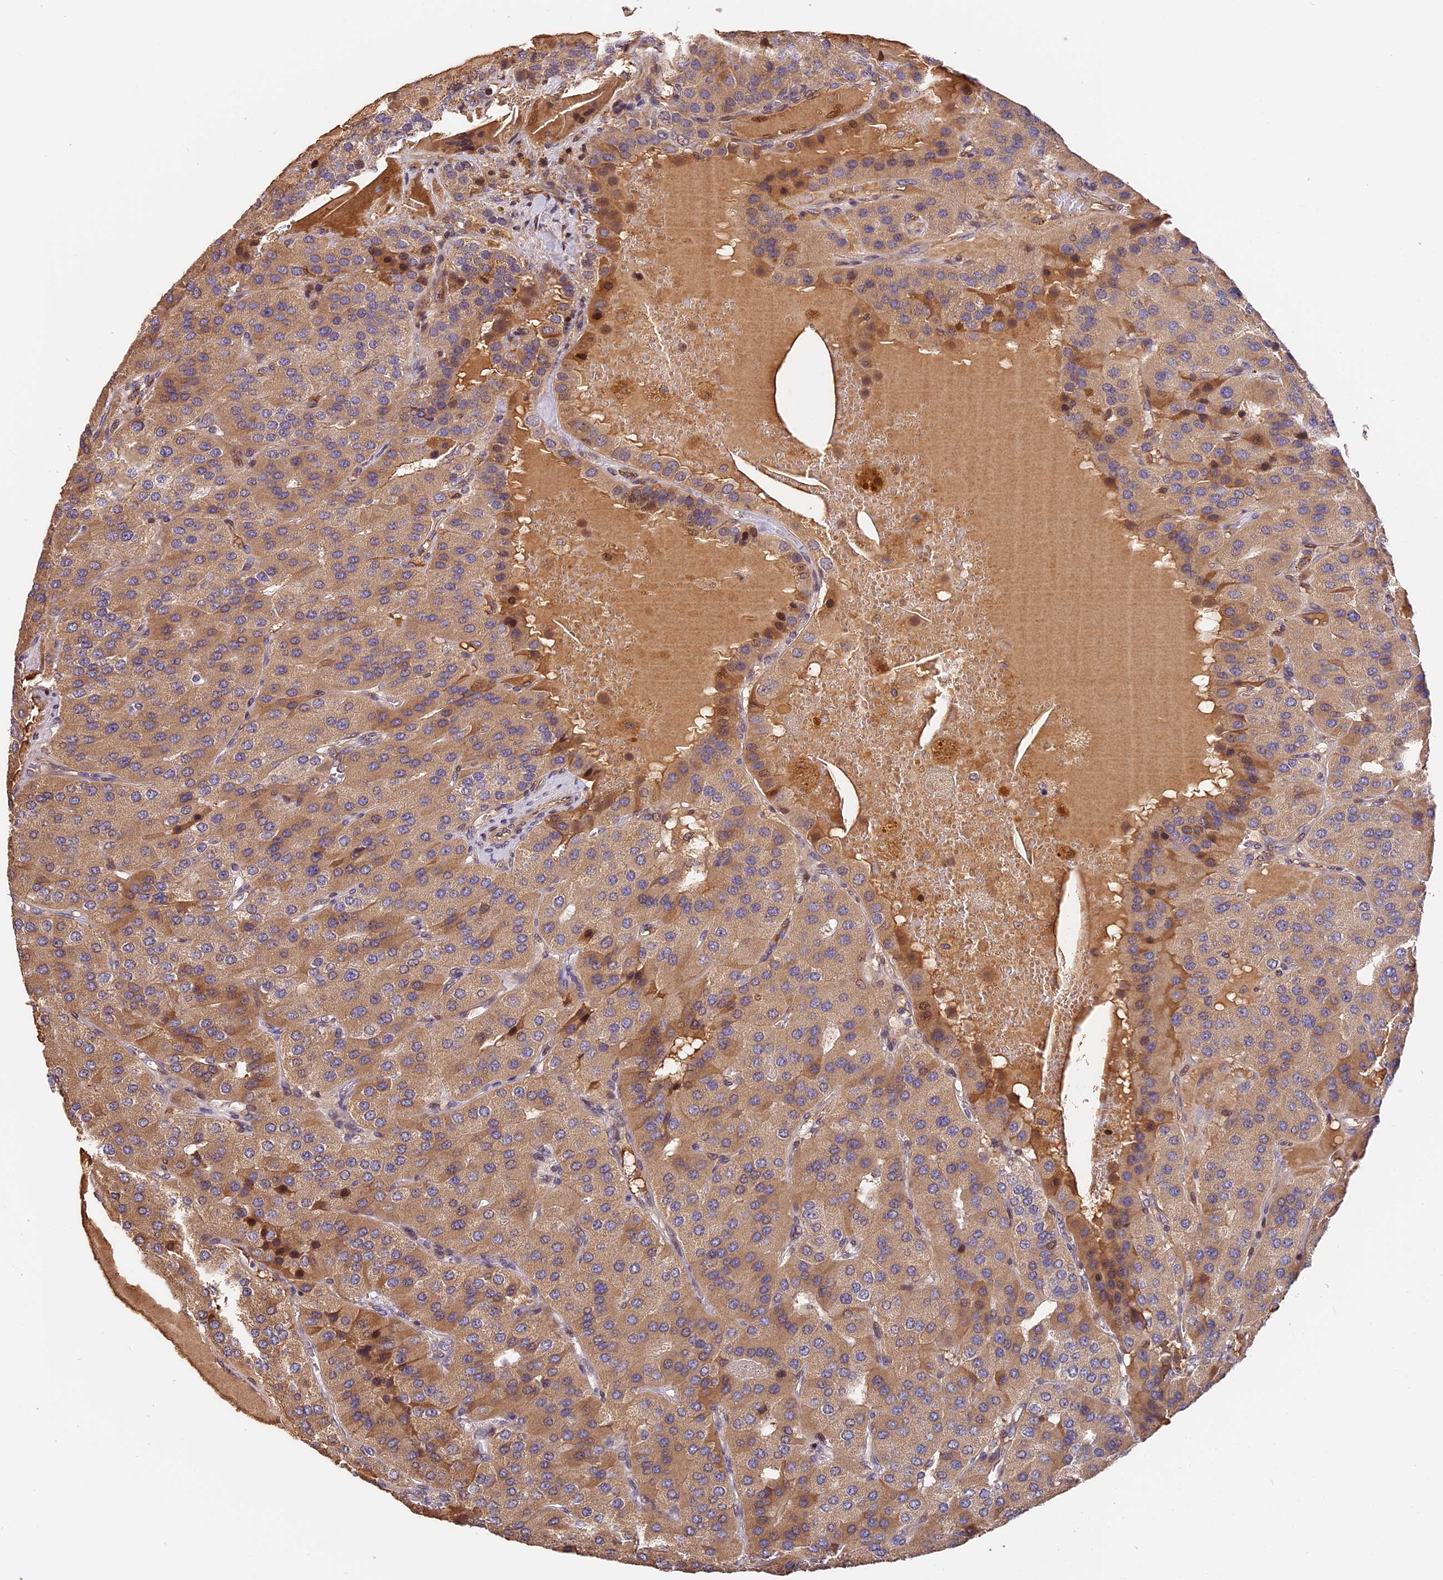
{"staining": {"intensity": "moderate", "quantity": ">75%", "location": "cytoplasmic/membranous"}, "tissue": "parathyroid gland", "cell_type": "Glandular cells", "image_type": "normal", "snomed": [{"axis": "morphology", "description": "Normal tissue, NOS"}, {"axis": "morphology", "description": "Adenoma, NOS"}, {"axis": "topography", "description": "Parathyroid gland"}], "caption": "Protein staining exhibits moderate cytoplasmic/membranous expression in about >75% of glandular cells in normal parathyroid gland.", "gene": "ARHGAP17", "patient": {"sex": "female", "age": 86}}